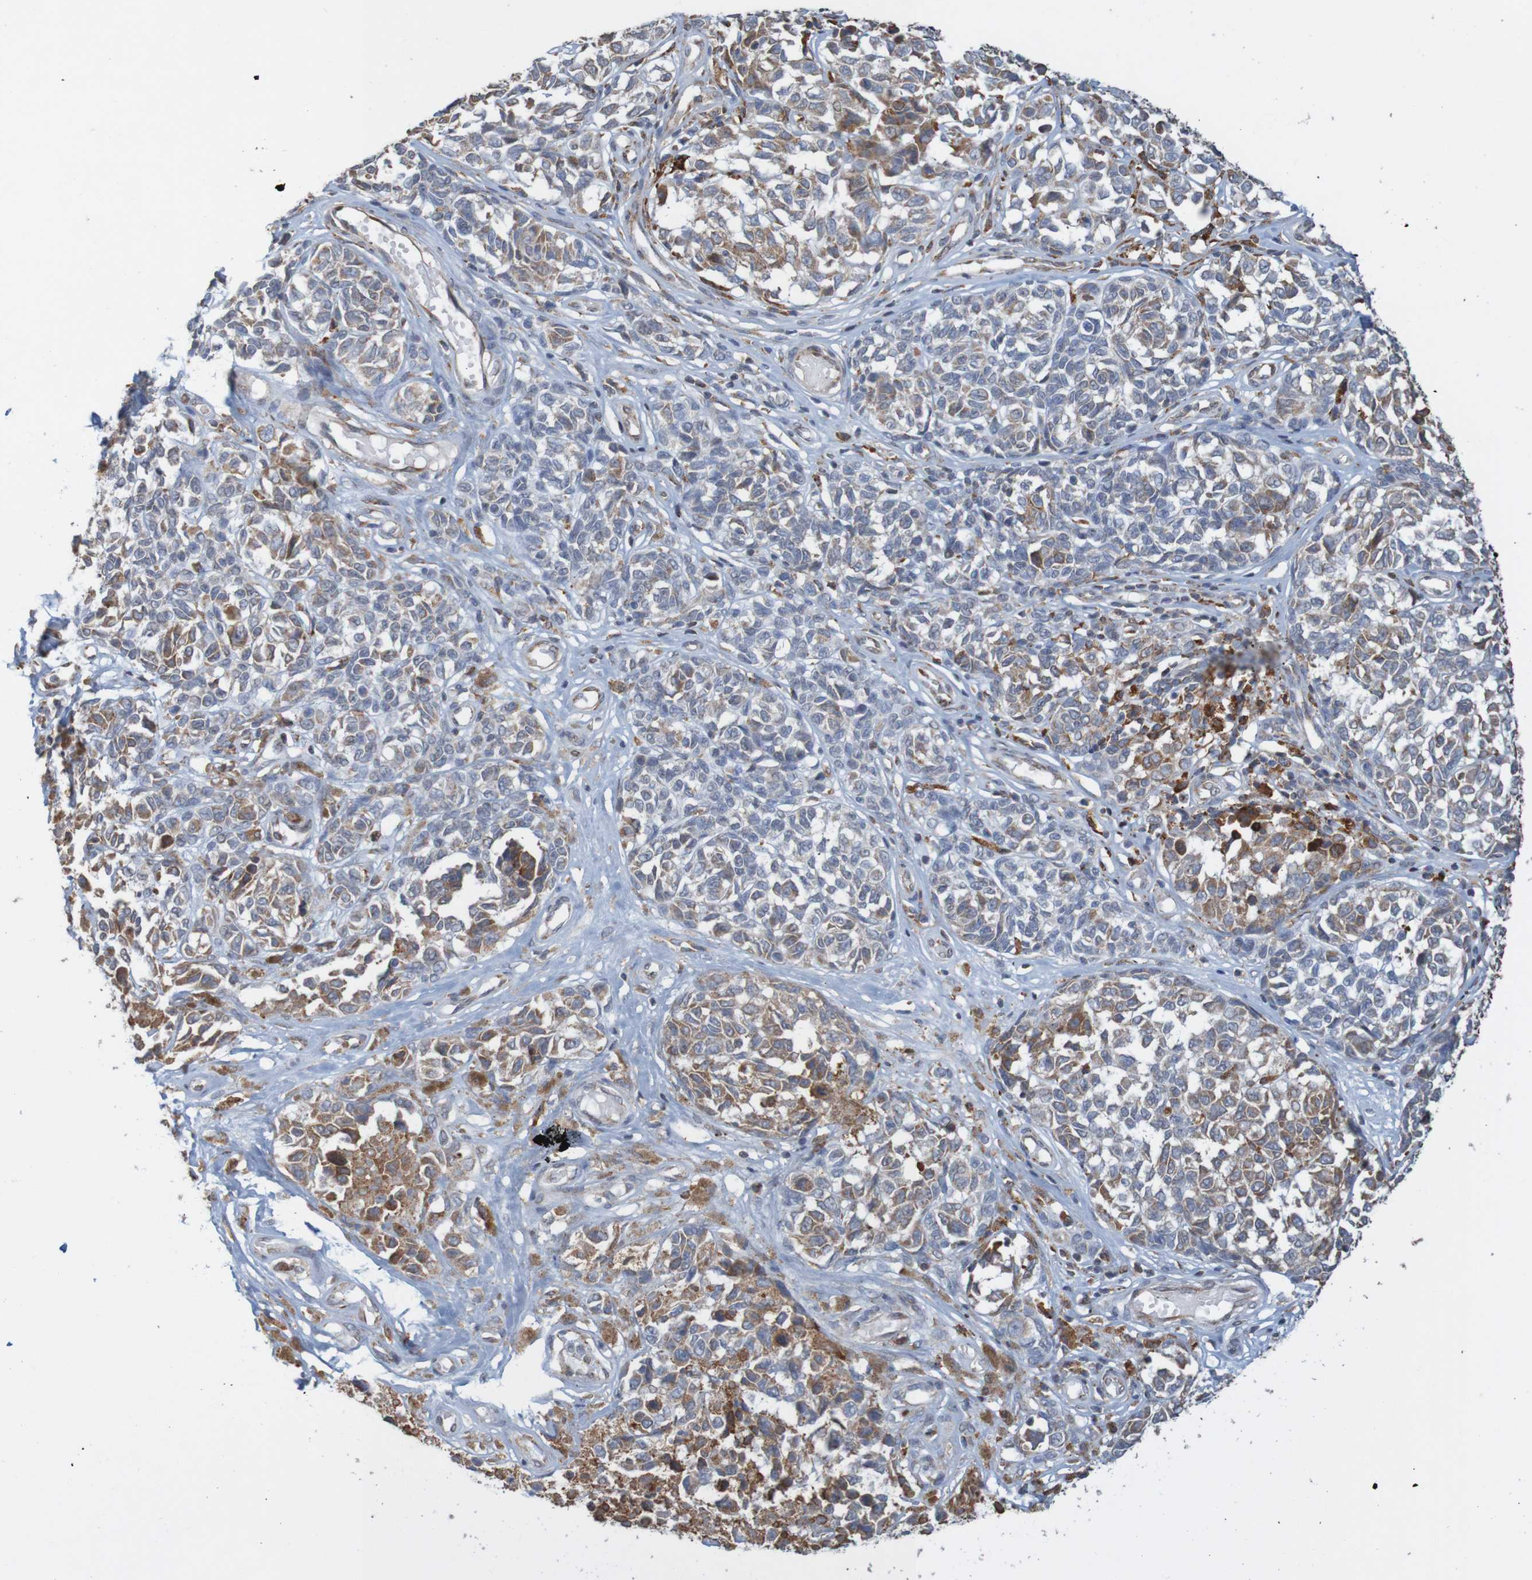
{"staining": {"intensity": "moderate", "quantity": "<25%", "location": "cytoplasmic/membranous"}, "tissue": "melanoma", "cell_type": "Tumor cells", "image_type": "cancer", "snomed": [{"axis": "morphology", "description": "Malignant melanoma, NOS"}, {"axis": "topography", "description": "Skin"}], "caption": "A brown stain labels moderate cytoplasmic/membranous expression of a protein in human malignant melanoma tumor cells. (Brightfield microscopy of DAB IHC at high magnification).", "gene": "PDIA3", "patient": {"sex": "female", "age": 64}}